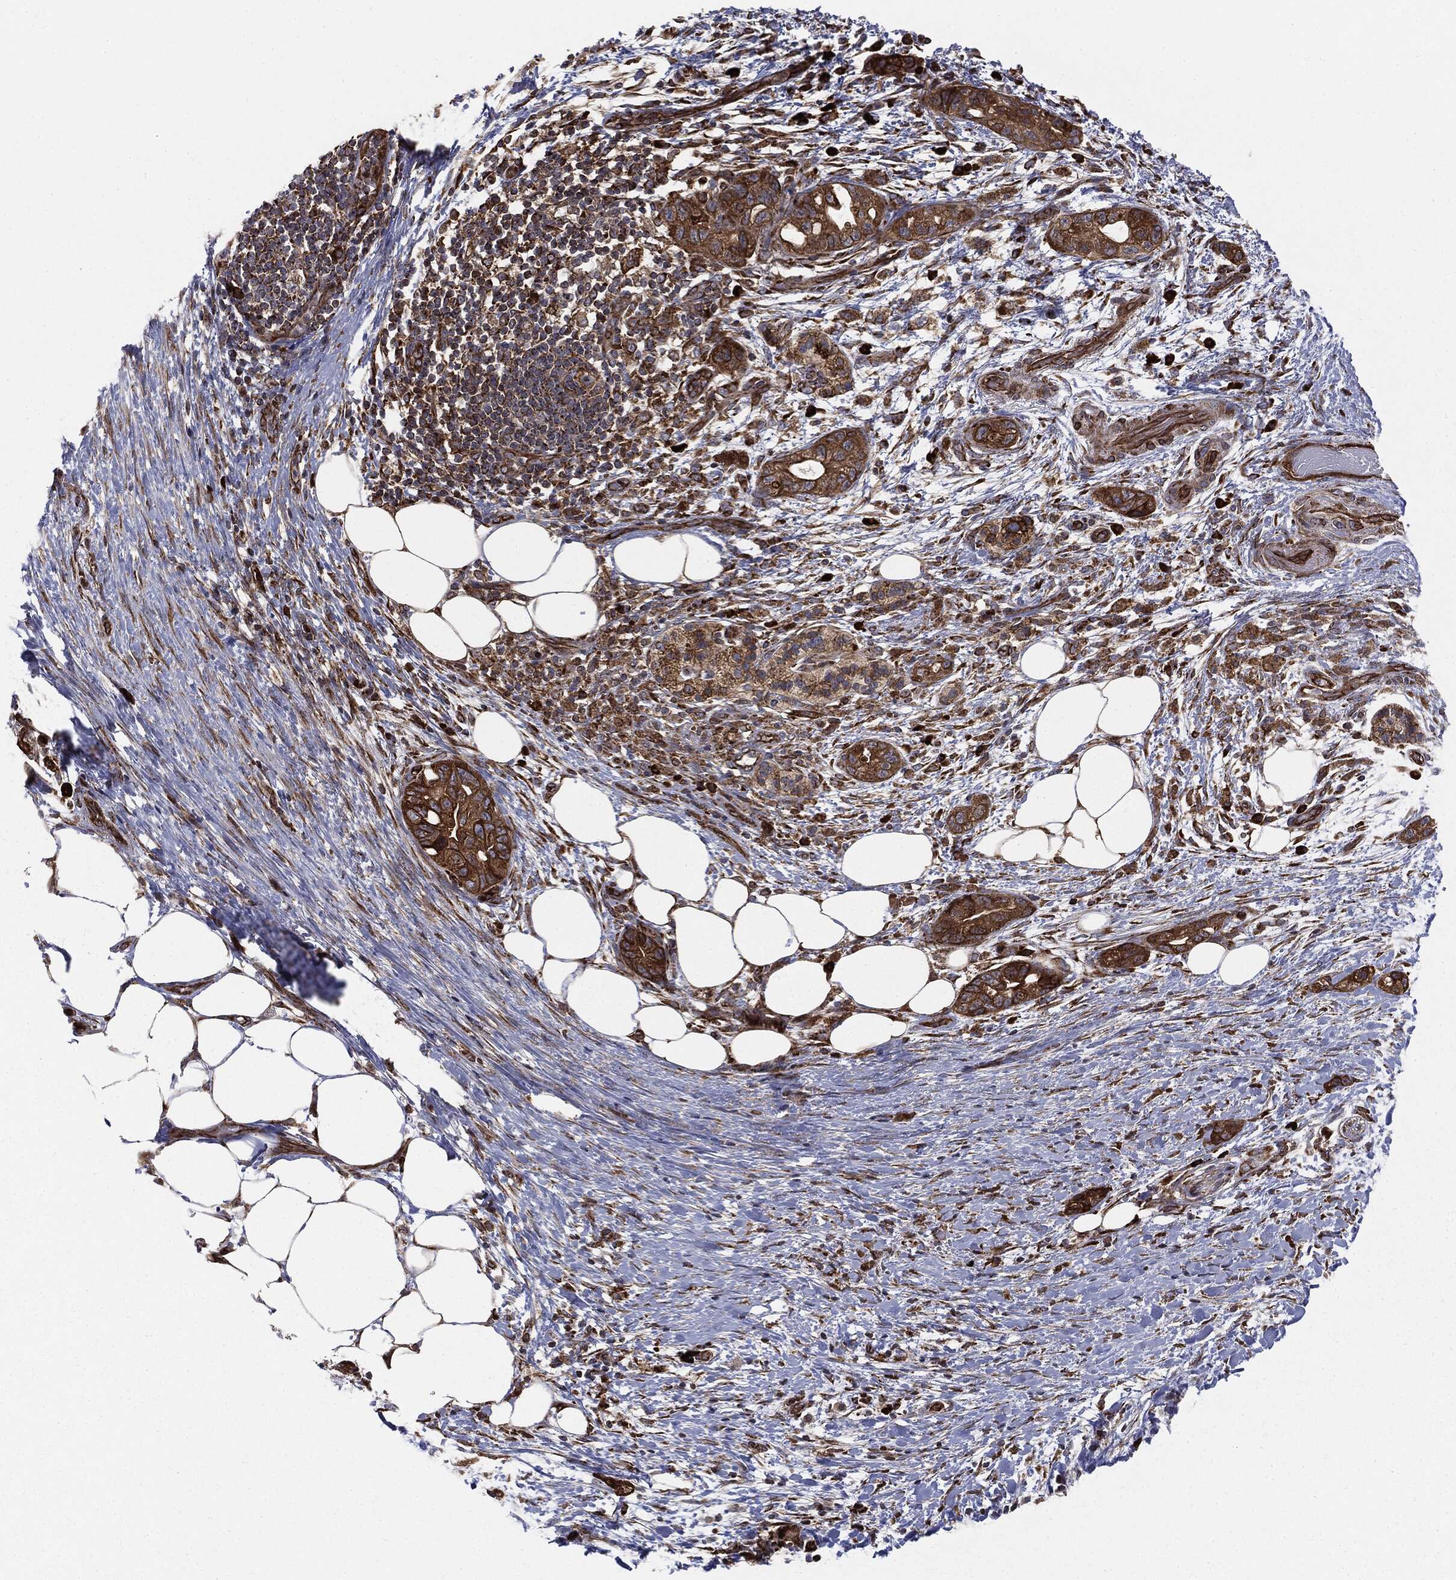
{"staining": {"intensity": "strong", "quantity": ">75%", "location": "cytoplasmic/membranous"}, "tissue": "pancreatic cancer", "cell_type": "Tumor cells", "image_type": "cancer", "snomed": [{"axis": "morphology", "description": "Adenocarcinoma, NOS"}, {"axis": "topography", "description": "Pancreas"}], "caption": "Pancreatic cancer (adenocarcinoma) stained with DAB (3,3'-diaminobenzidine) immunohistochemistry shows high levels of strong cytoplasmic/membranous expression in about >75% of tumor cells.", "gene": "CYLD", "patient": {"sex": "female", "age": 72}}